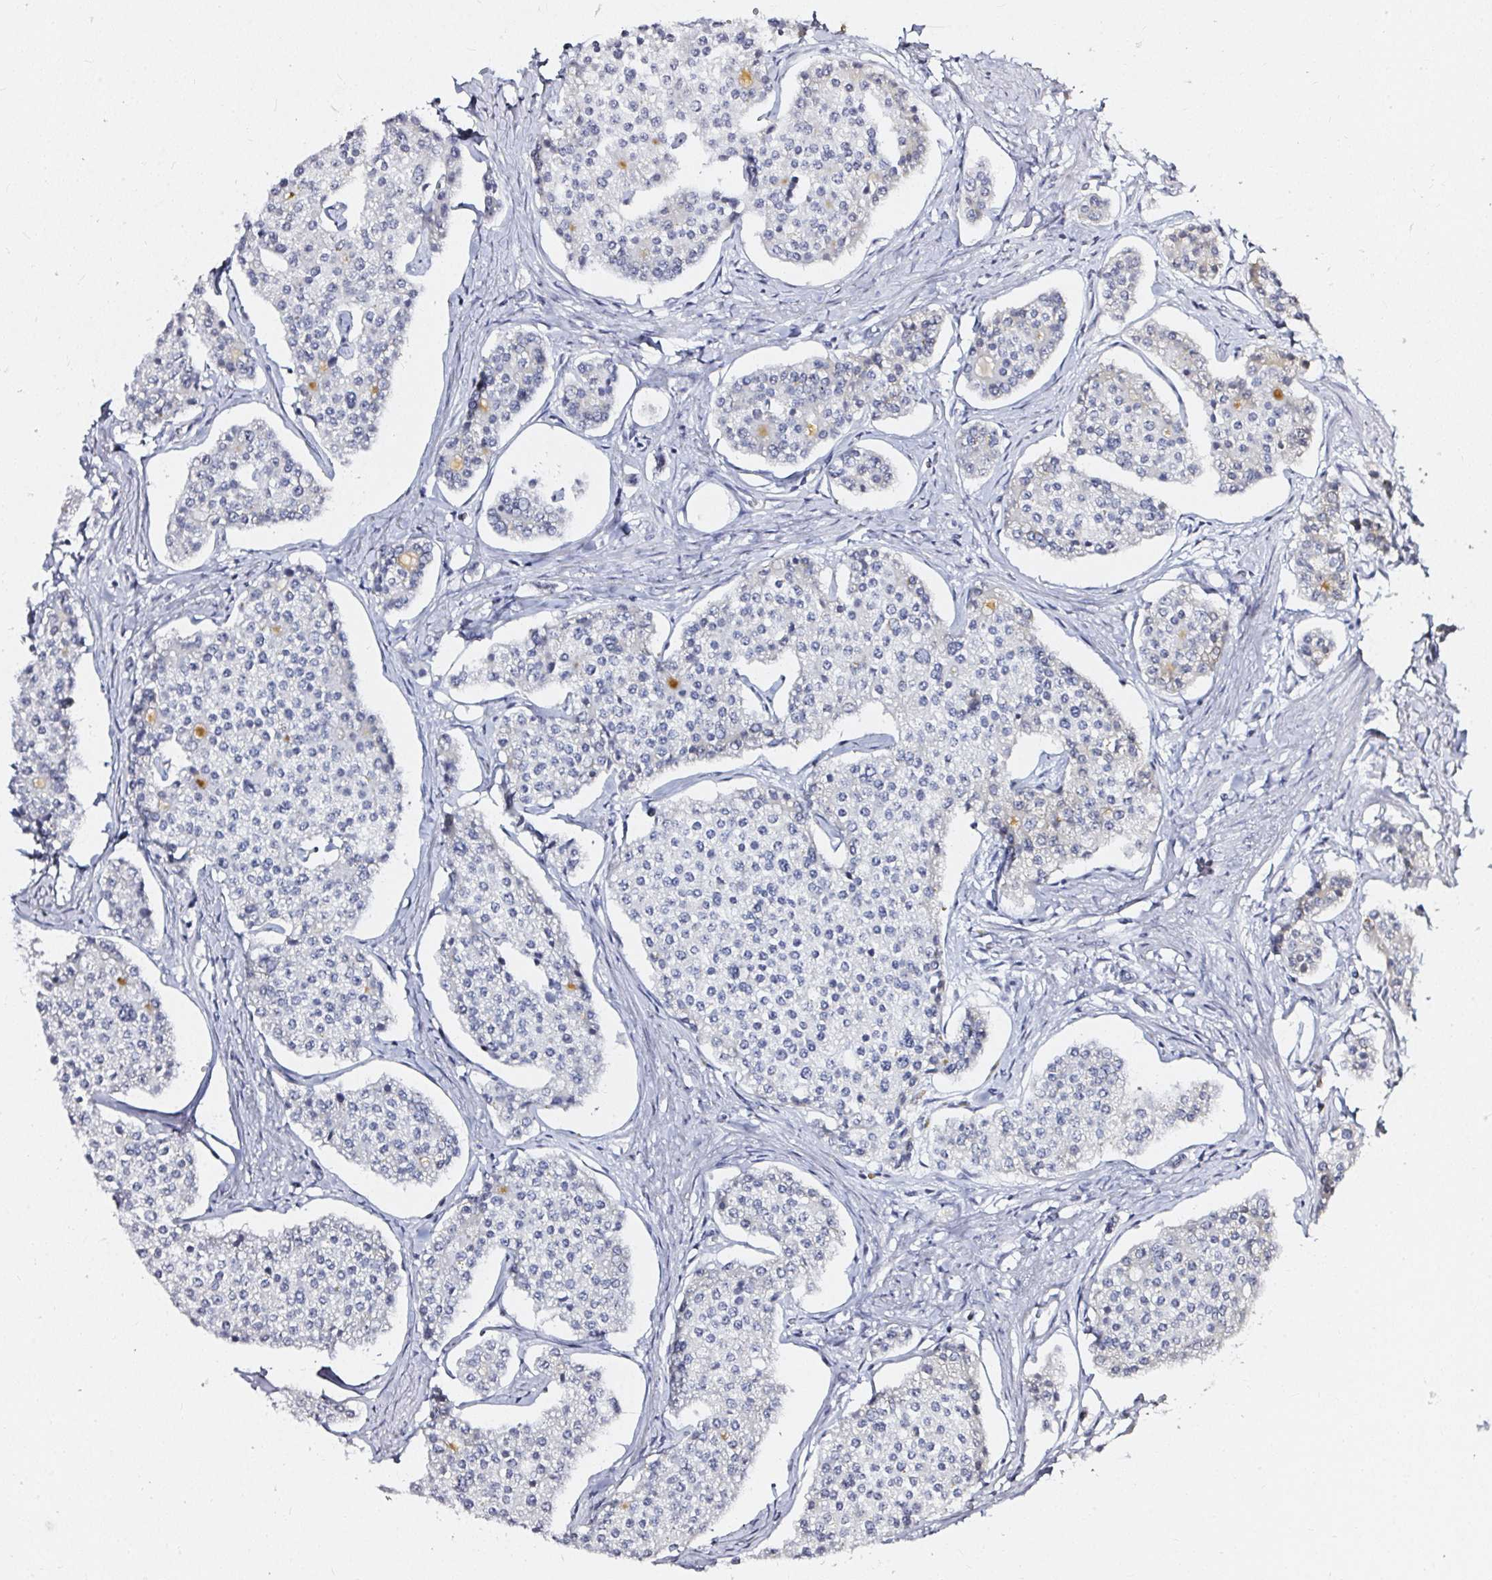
{"staining": {"intensity": "negative", "quantity": "none", "location": "none"}, "tissue": "carcinoid", "cell_type": "Tumor cells", "image_type": "cancer", "snomed": [{"axis": "morphology", "description": "Carcinoid, malignant, NOS"}, {"axis": "topography", "description": "Small intestine"}], "caption": "Immunohistochemistry photomicrograph of neoplastic tissue: human carcinoid stained with DAB (3,3'-diaminobenzidine) shows no significant protein staining in tumor cells.", "gene": "ACAN", "patient": {"sex": "female", "age": 65}}